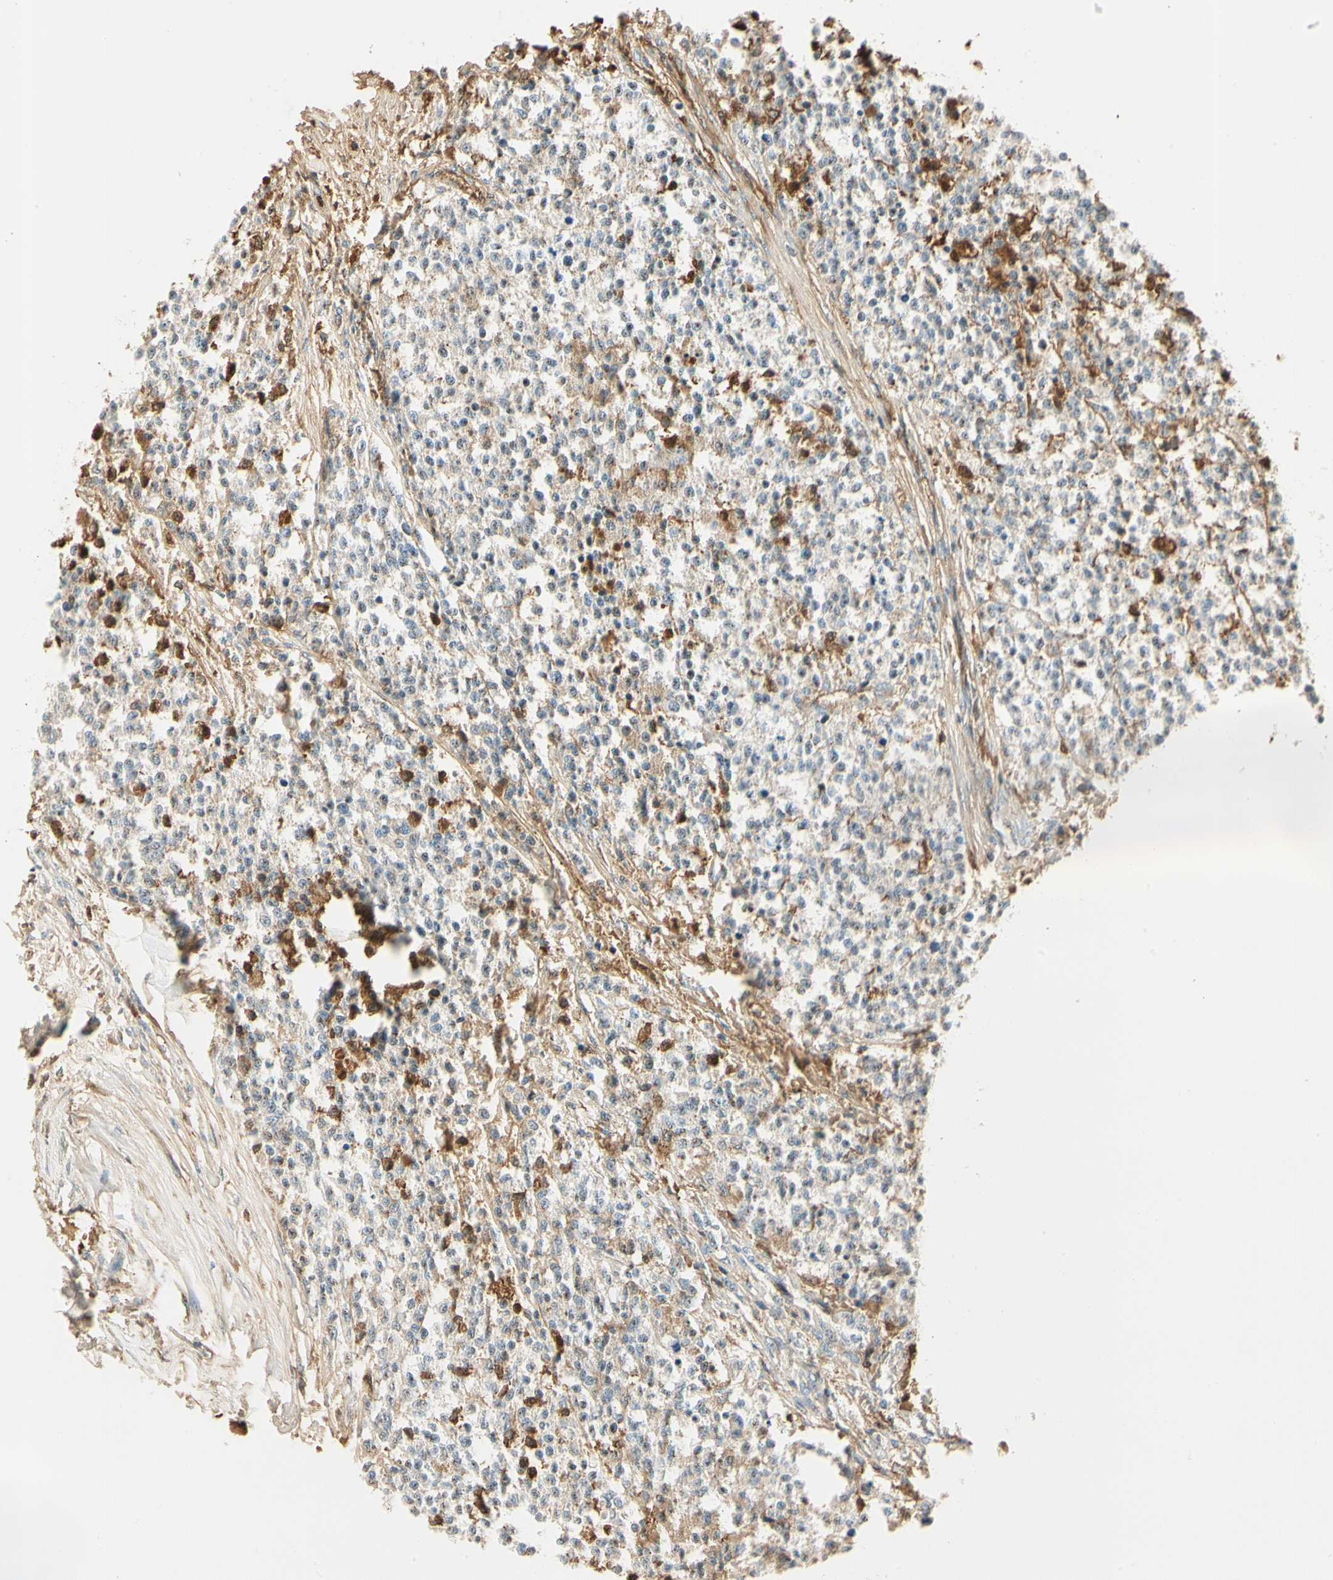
{"staining": {"intensity": "moderate", "quantity": "25%-75%", "location": "cytoplasmic/membranous"}, "tissue": "testis cancer", "cell_type": "Tumor cells", "image_type": "cancer", "snomed": [{"axis": "morphology", "description": "Seminoma, NOS"}, {"axis": "topography", "description": "Testis"}], "caption": "Seminoma (testis) tissue displays moderate cytoplasmic/membranous positivity in about 25%-75% of tumor cells, visualized by immunohistochemistry.", "gene": "LAMB3", "patient": {"sex": "male", "age": 59}}